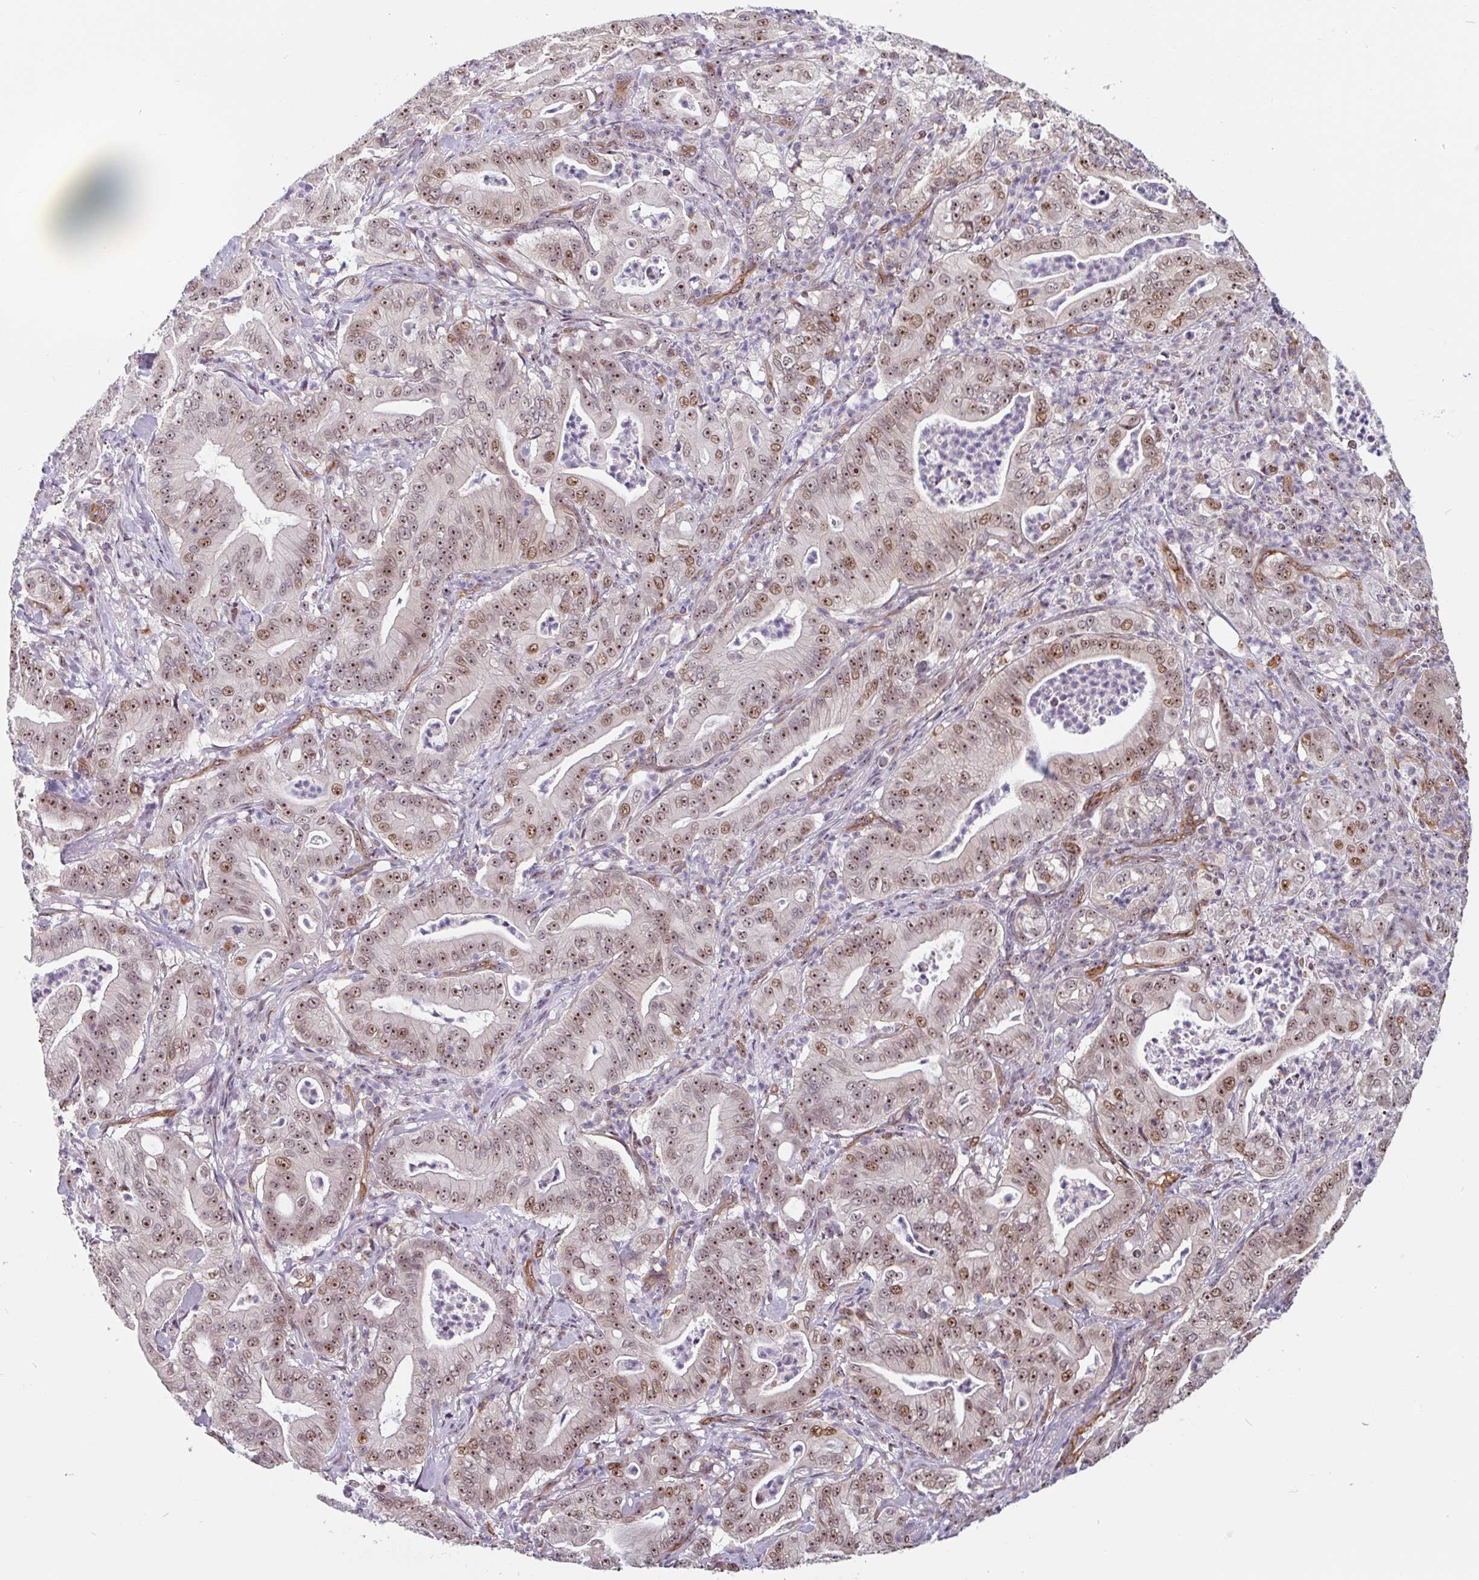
{"staining": {"intensity": "moderate", "quantity": ">75%", "location": "nuclear"}, "tissue": "pancreatic cancer", "cell_type": "Tumor cells", "image_type": "cancer", "snomed": [{"axis": "morphology", "description": "Adenocarcinoma, NOS"}, {"axis": "topography", "description": "Pancreas"}], "caption": "Adenocarcinoma (pancreatic) stained with a brown dye demonstrates moderate nuclear positive positivity in about >75% of tumor cells.", "gene": "ZNF689", "patient": {"sex": "male", "age": 71}}